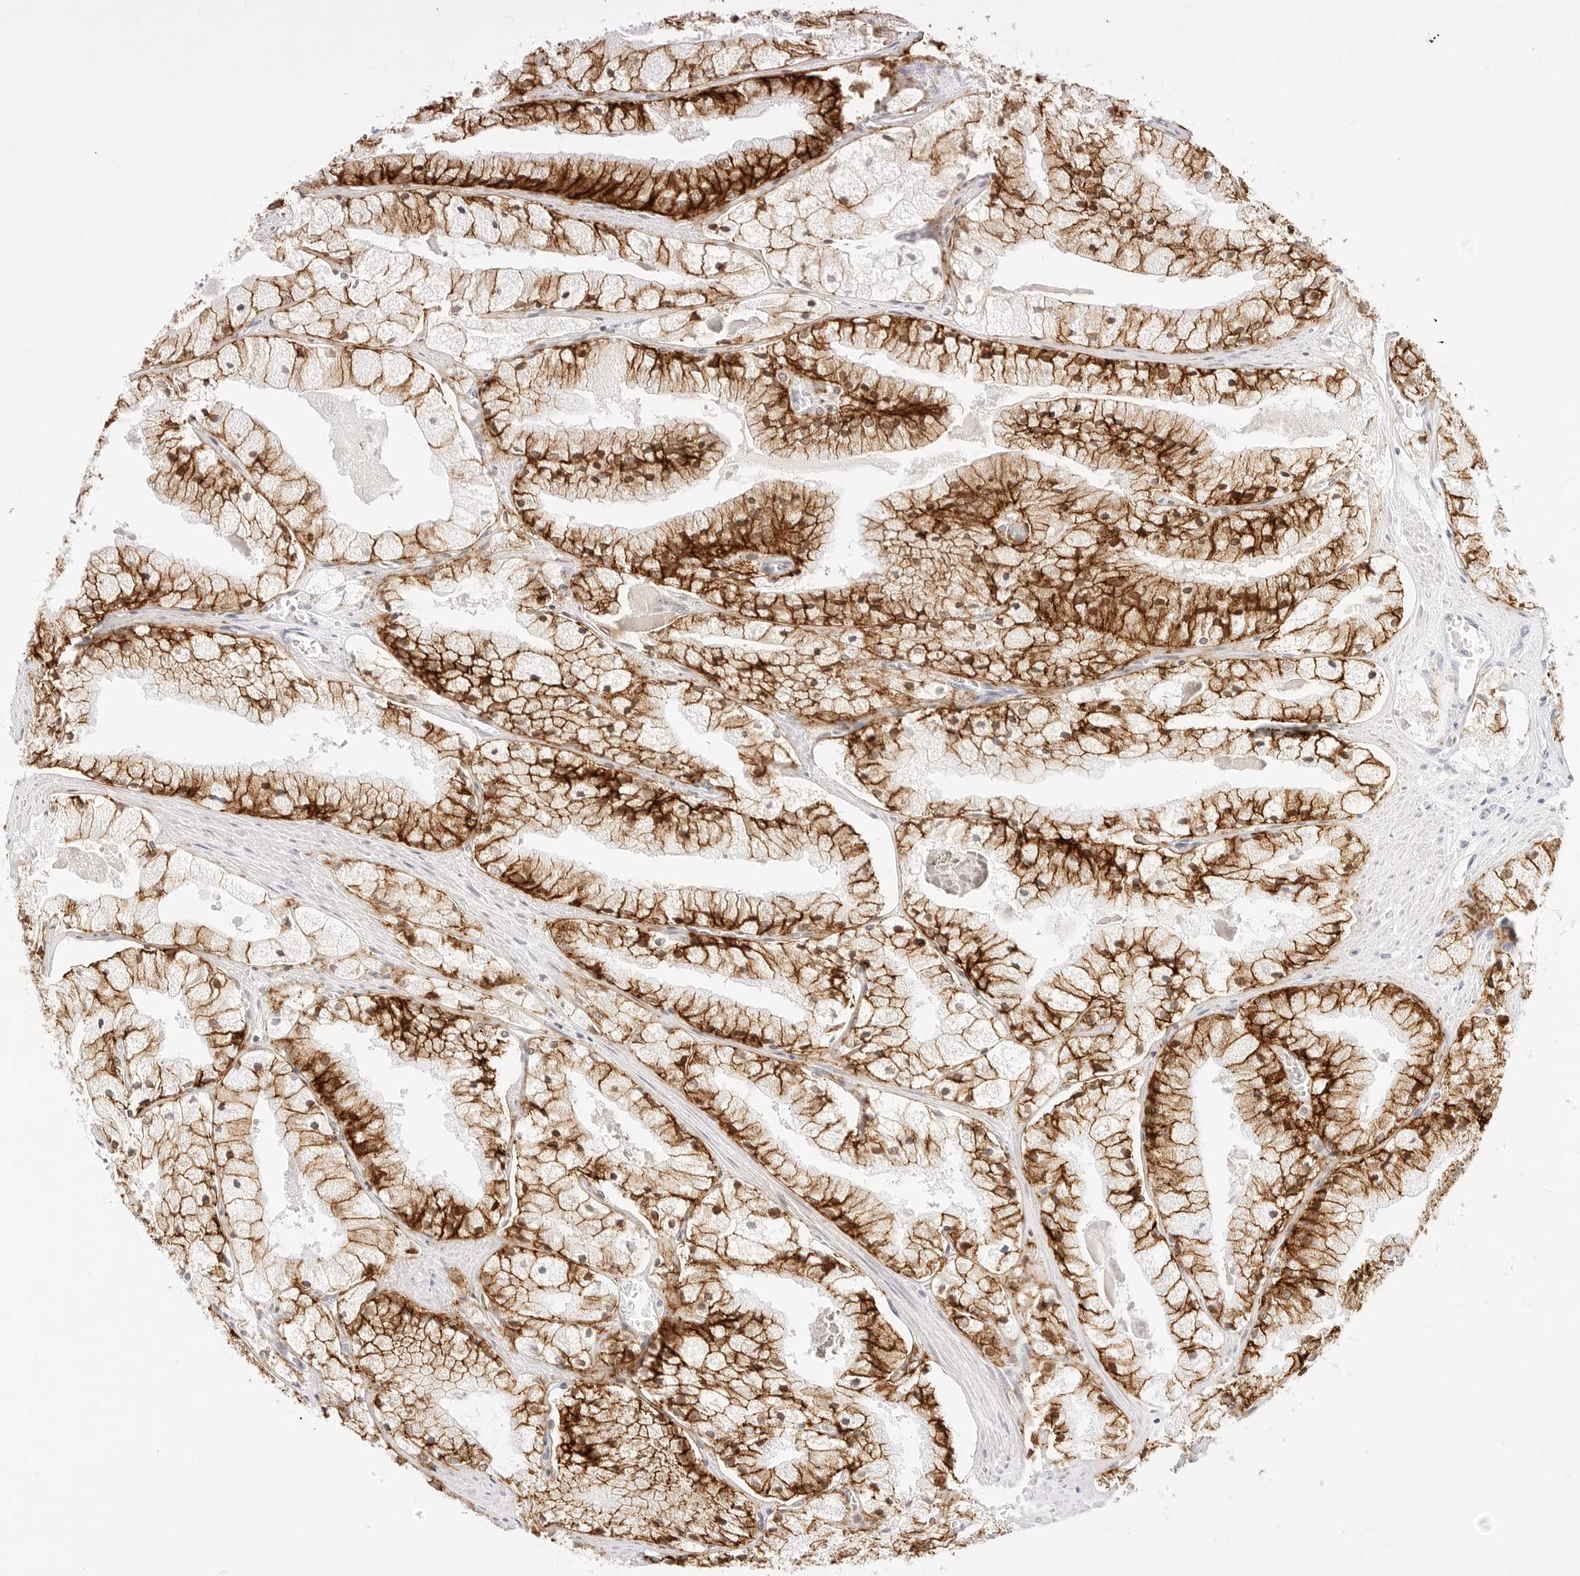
{"staining": {"intensity": "strong", "quantity": ">75%", "location": "cytoplasmic/membranous"}, "tissue": "prostate cancer", "cell_type": "Tumor cells", "image_type": "cancer", "snomed": [{"axis": "morphology", "description": "Adenocarcinoma, High grade"}, {"axis": "topography", "description": "Prostate"}], "caption": "Immunohistochemical staining of adenocarcinoma (high-grade) (prostate) reveals high levels of strong cytoplasmic/membranous protein expression in about >75% of tumor cells.", "gene": "CDH1", "patient": {"sex": "male", "age": 50}}